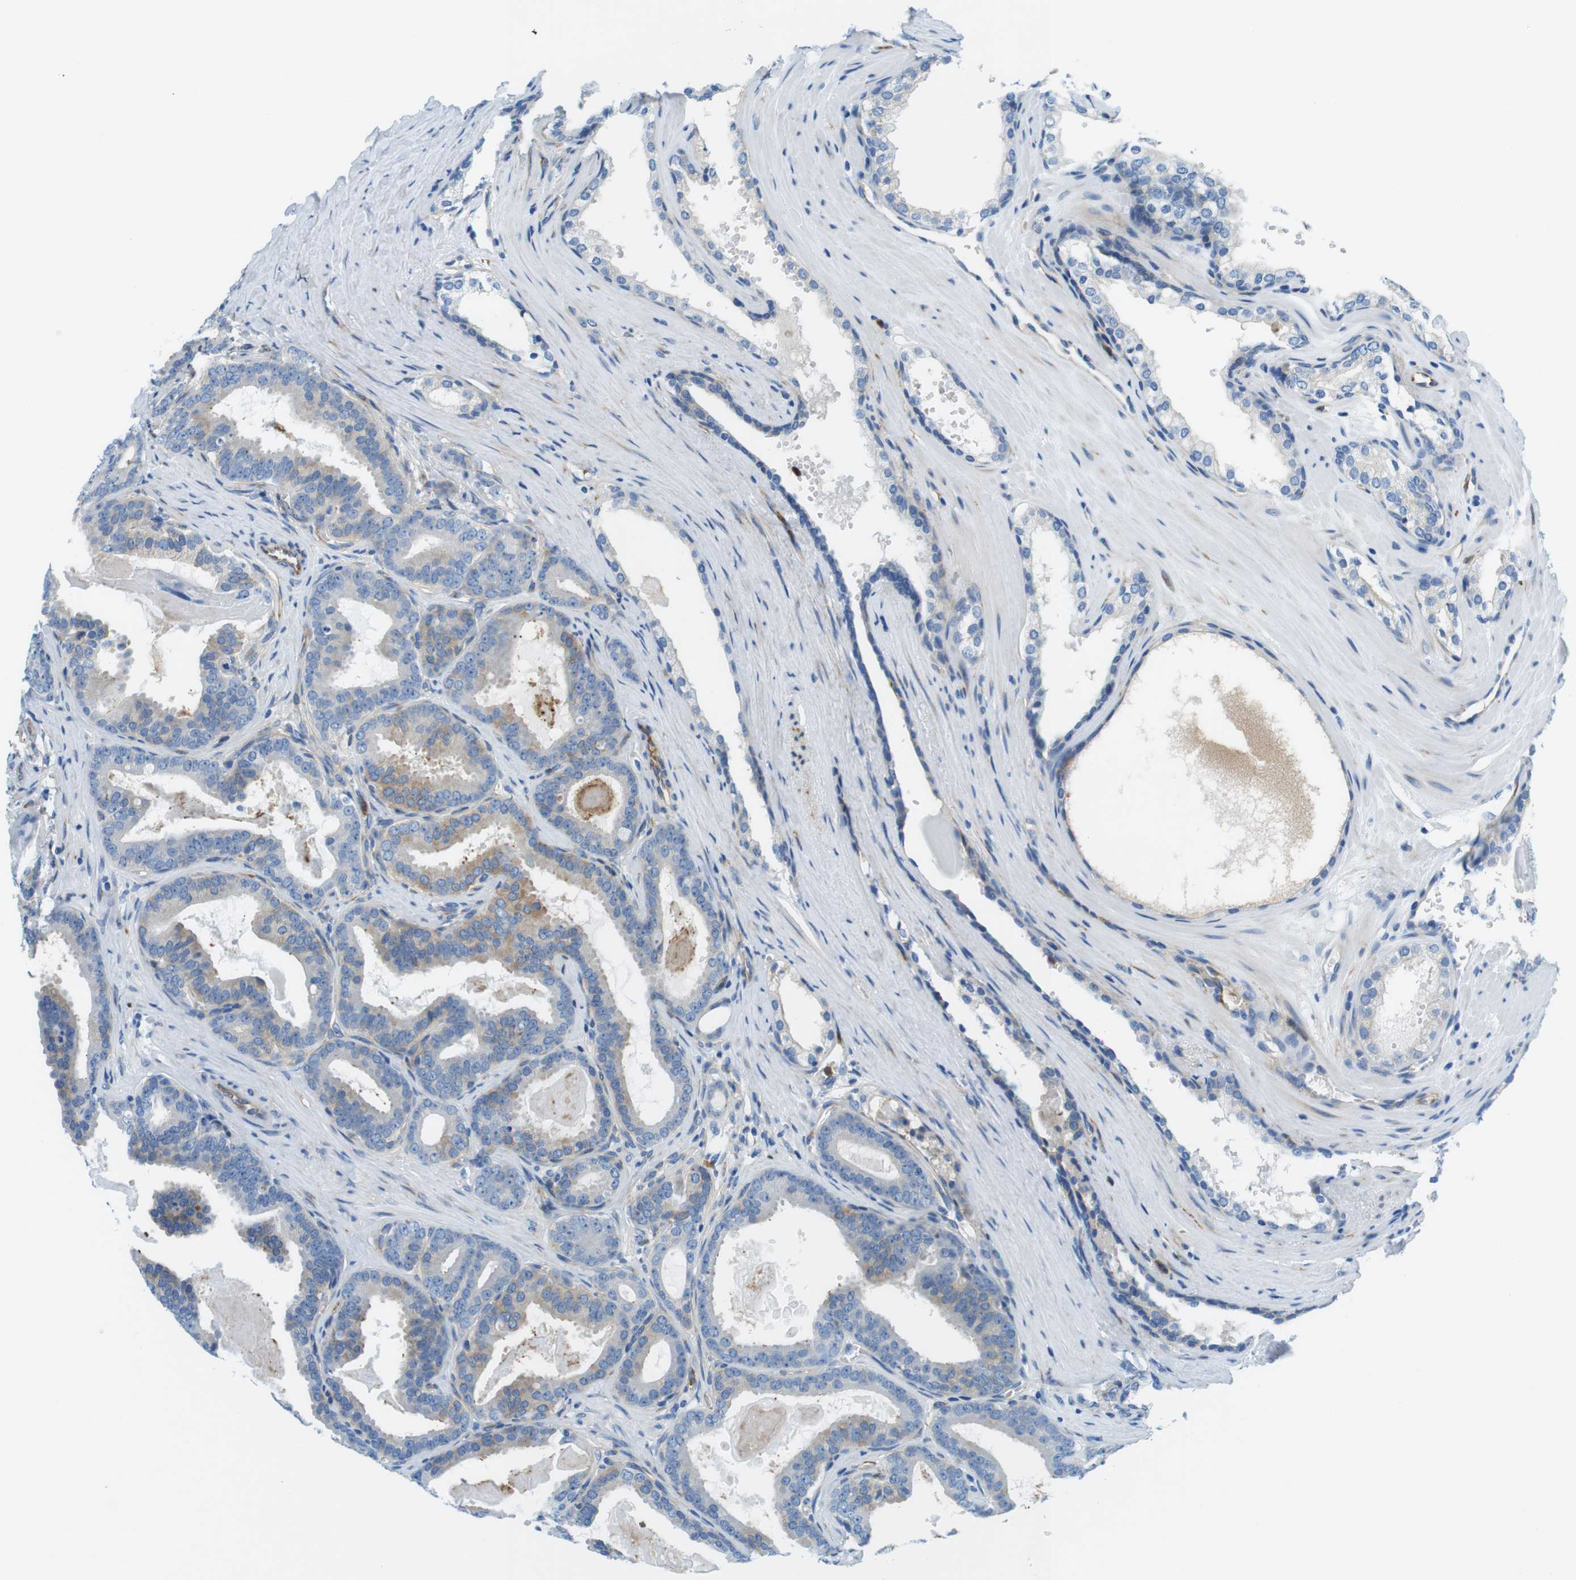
{"staining": {"intensity": "negative", "quantity": "none", "location": "none"}, "tissue": "prostate cancer", "cell_type": "Tumor cells", "image_type": "cancer", "snomed": [{"axis": "morphology", "description": "Adenocarcinoma, High grade"}, {"axis": "topography", "description": "Prostate"}], "caption": "An image of human prostate cancer (adenocarcinoma (high-grade)) is negative for staining in tumor cells.", "gene": "EMP2", "patient": {"sex": "male", "age": 60}}